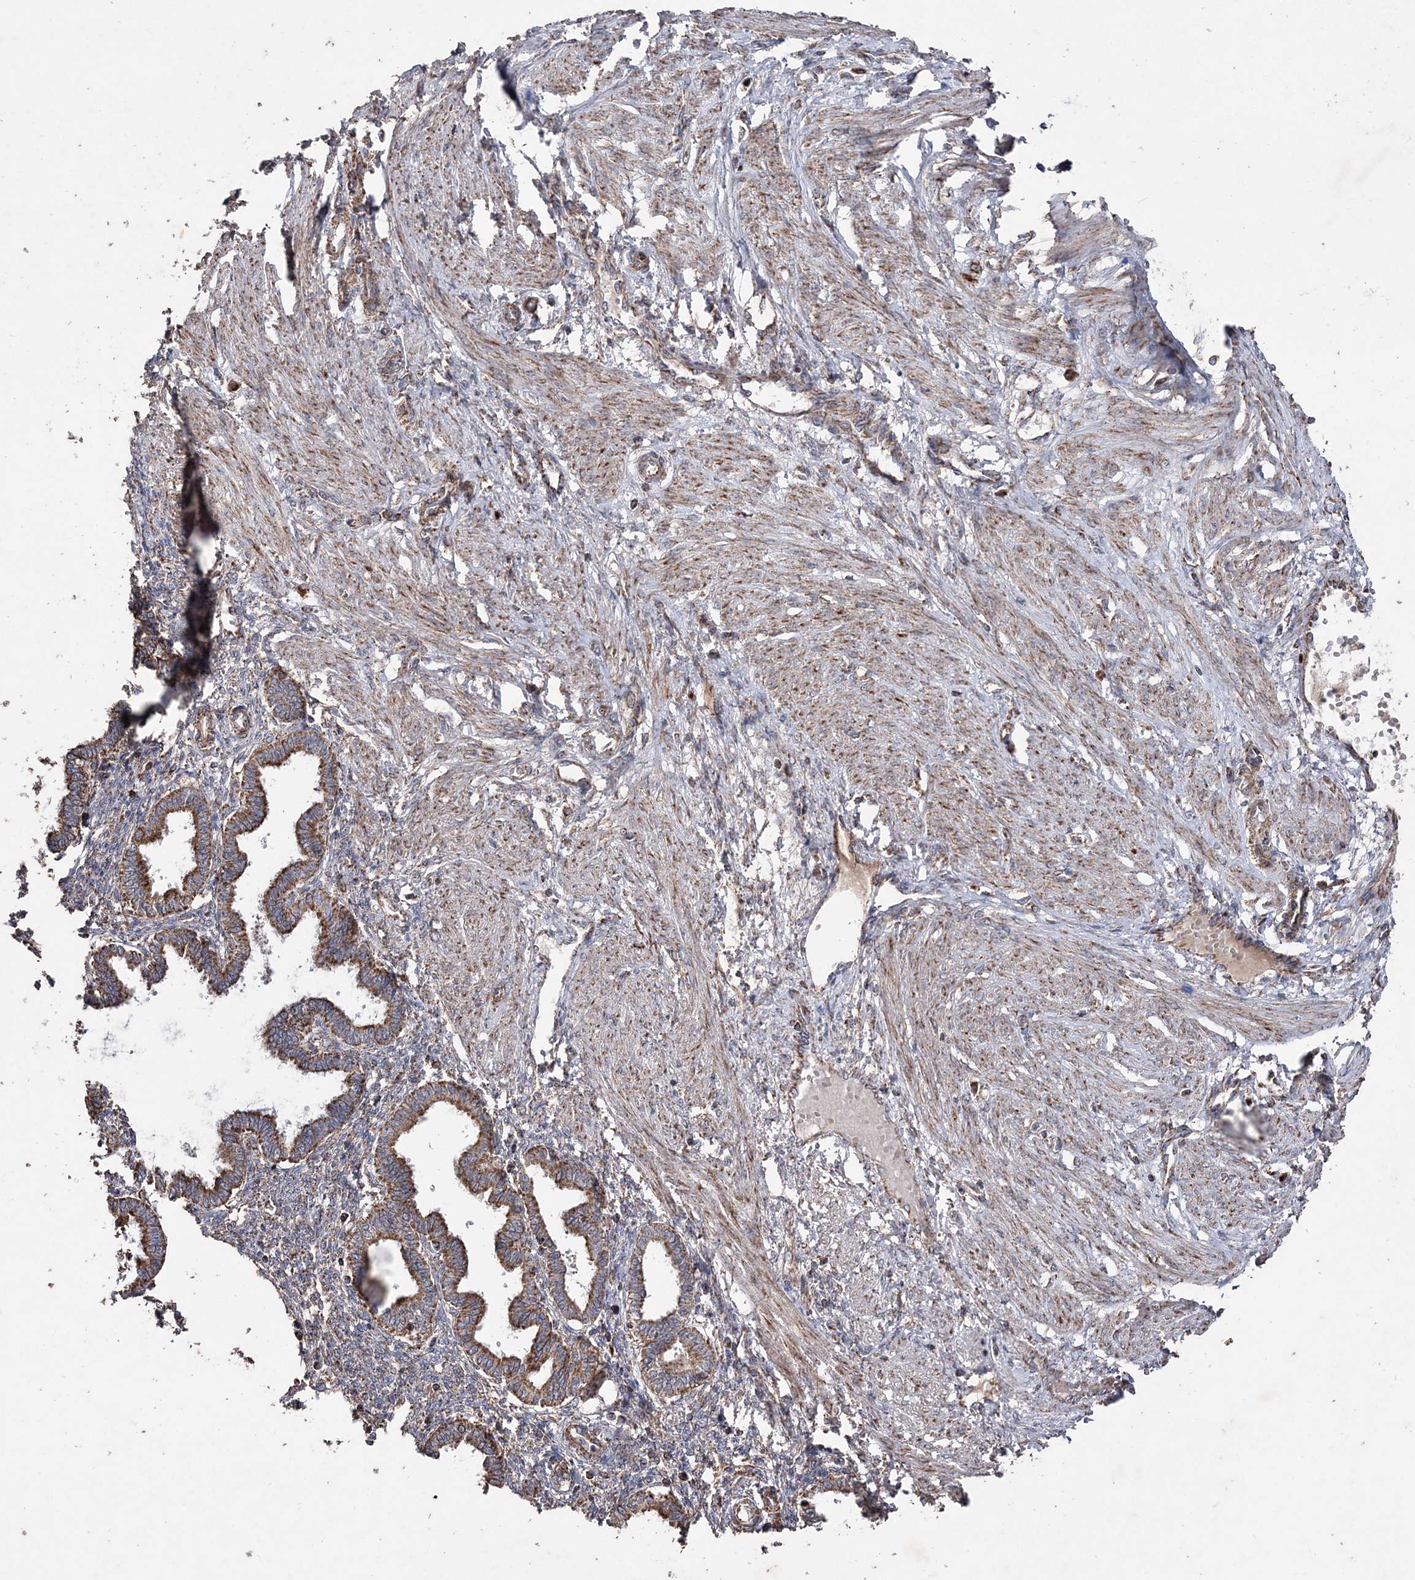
{"staining": {"intensity": "moderate", "quantity": "<25%", "location": "cytoplasmic/membranous"}, "tissue": "endometrium", "cell_type": "Cells in endometrial stroma", "image_type": "normal", "snomed": [{"axis": "morphology", "description": "Normal tissue, NOS"}, {"axis": "topography", "description": "Endometrium"}], "caption": "Cells in endometrial stroma reveal low levels of moderate cytoplasmic/membranous expression in about <25% of cells in normal human endometrium. The protein of interest is stained brown, and the nuclei are stained in blue (DAB (3,3'-diaminobenzidine) IHC with brightfield microscopy, high magnification).", "gene": "POC5", "patient": {"sex": "female", "age": 33}}